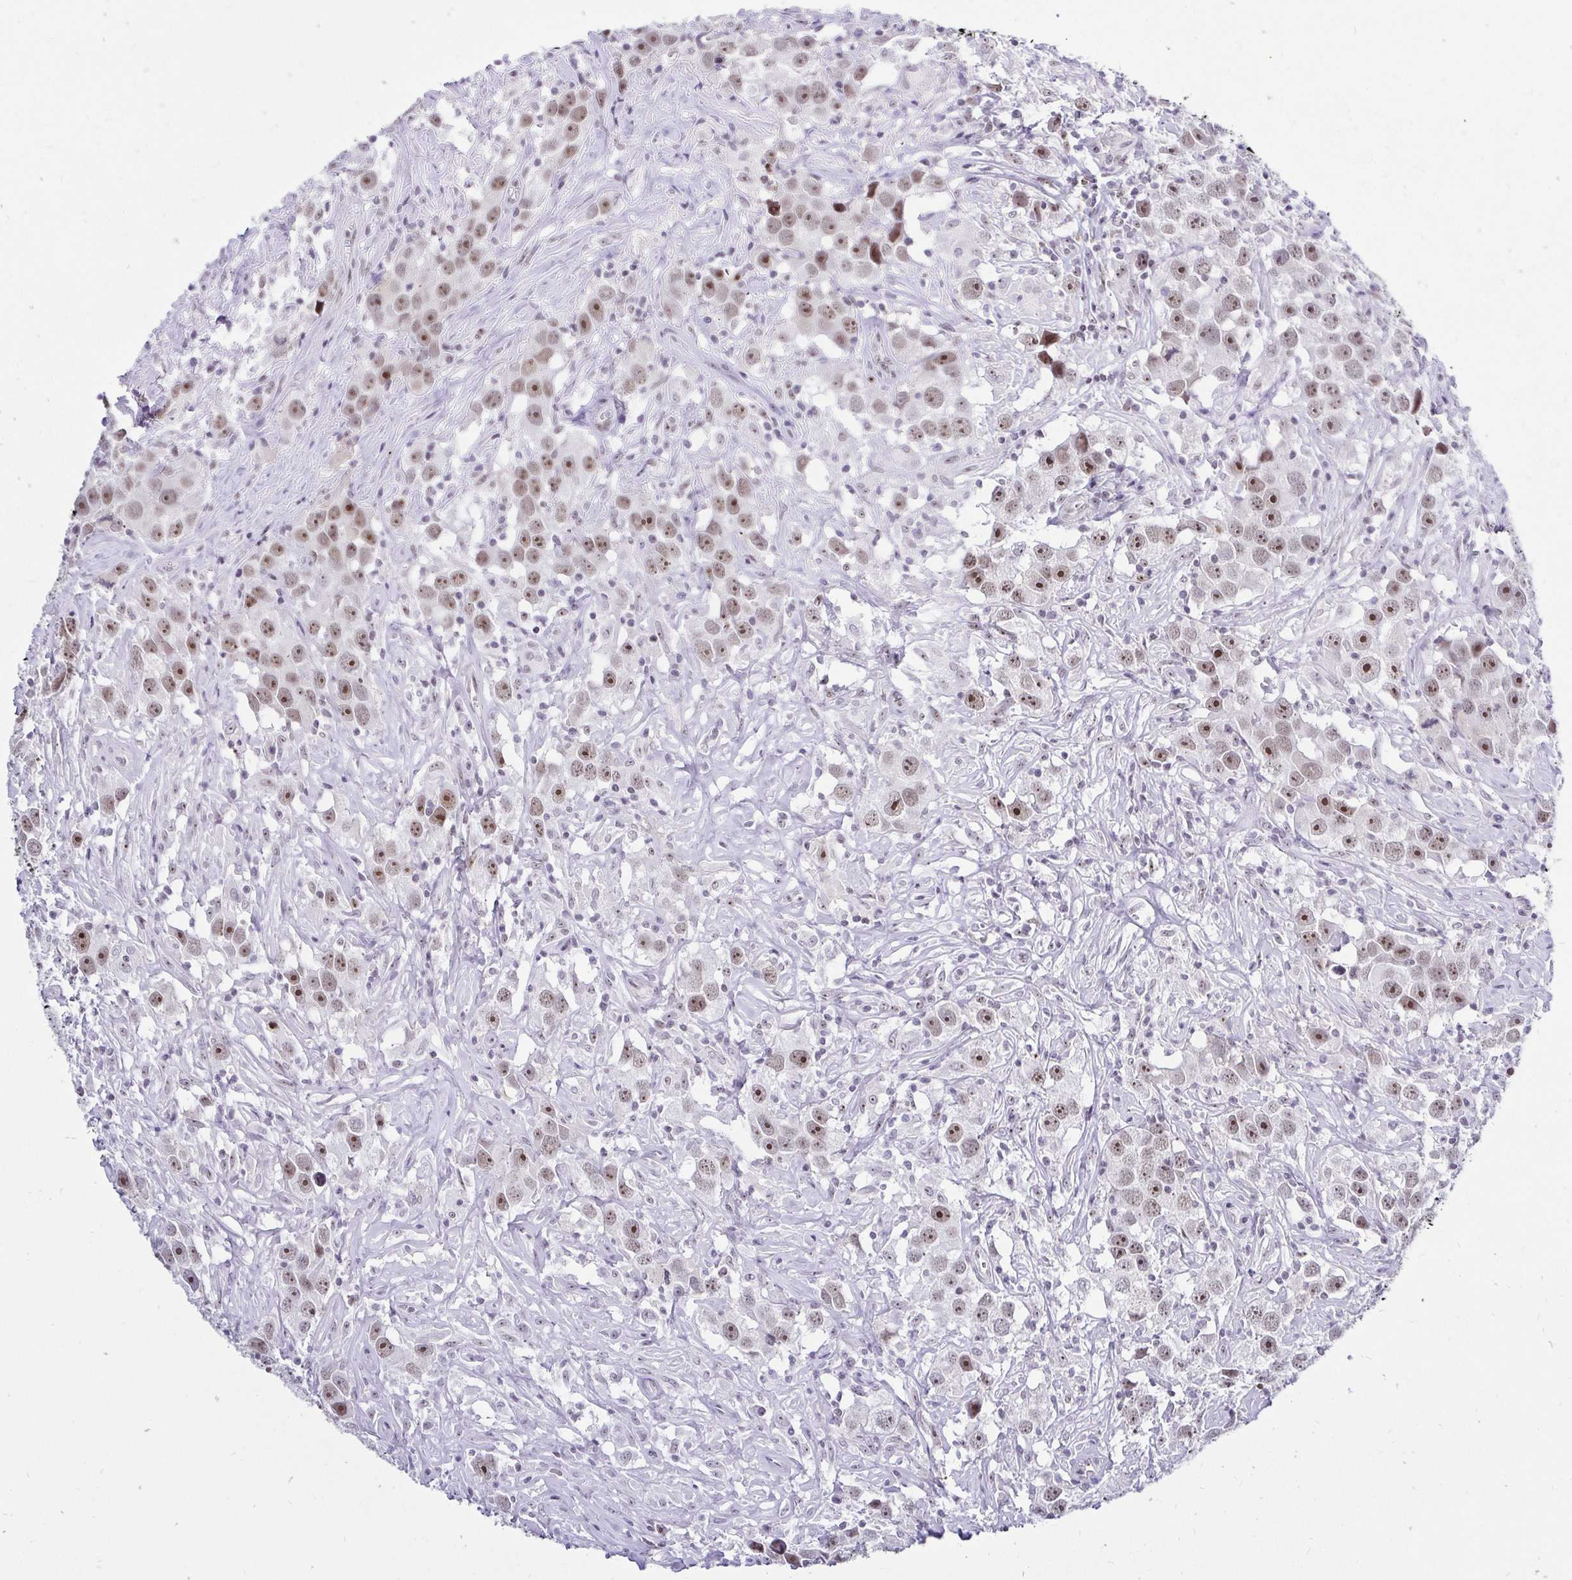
{"staining": {"intensity": "moderate", "quantity": ">75%", "location": "nuclear"}, "tissue": "testis cancer", "cell_type": "Tumor cells", "image_type": "cancer", "snomed": [{"axis": "morphology", "description": "Seminoma, NOS"}, {"axis": "topography", "description": "Testis"}], "caption": "Human testis cancer (seminoma) stained with a protein marker reveals moderate staining in tumor cells.", "gene": "ZNF860", "patient": {"sex": "male", "age": 49}}